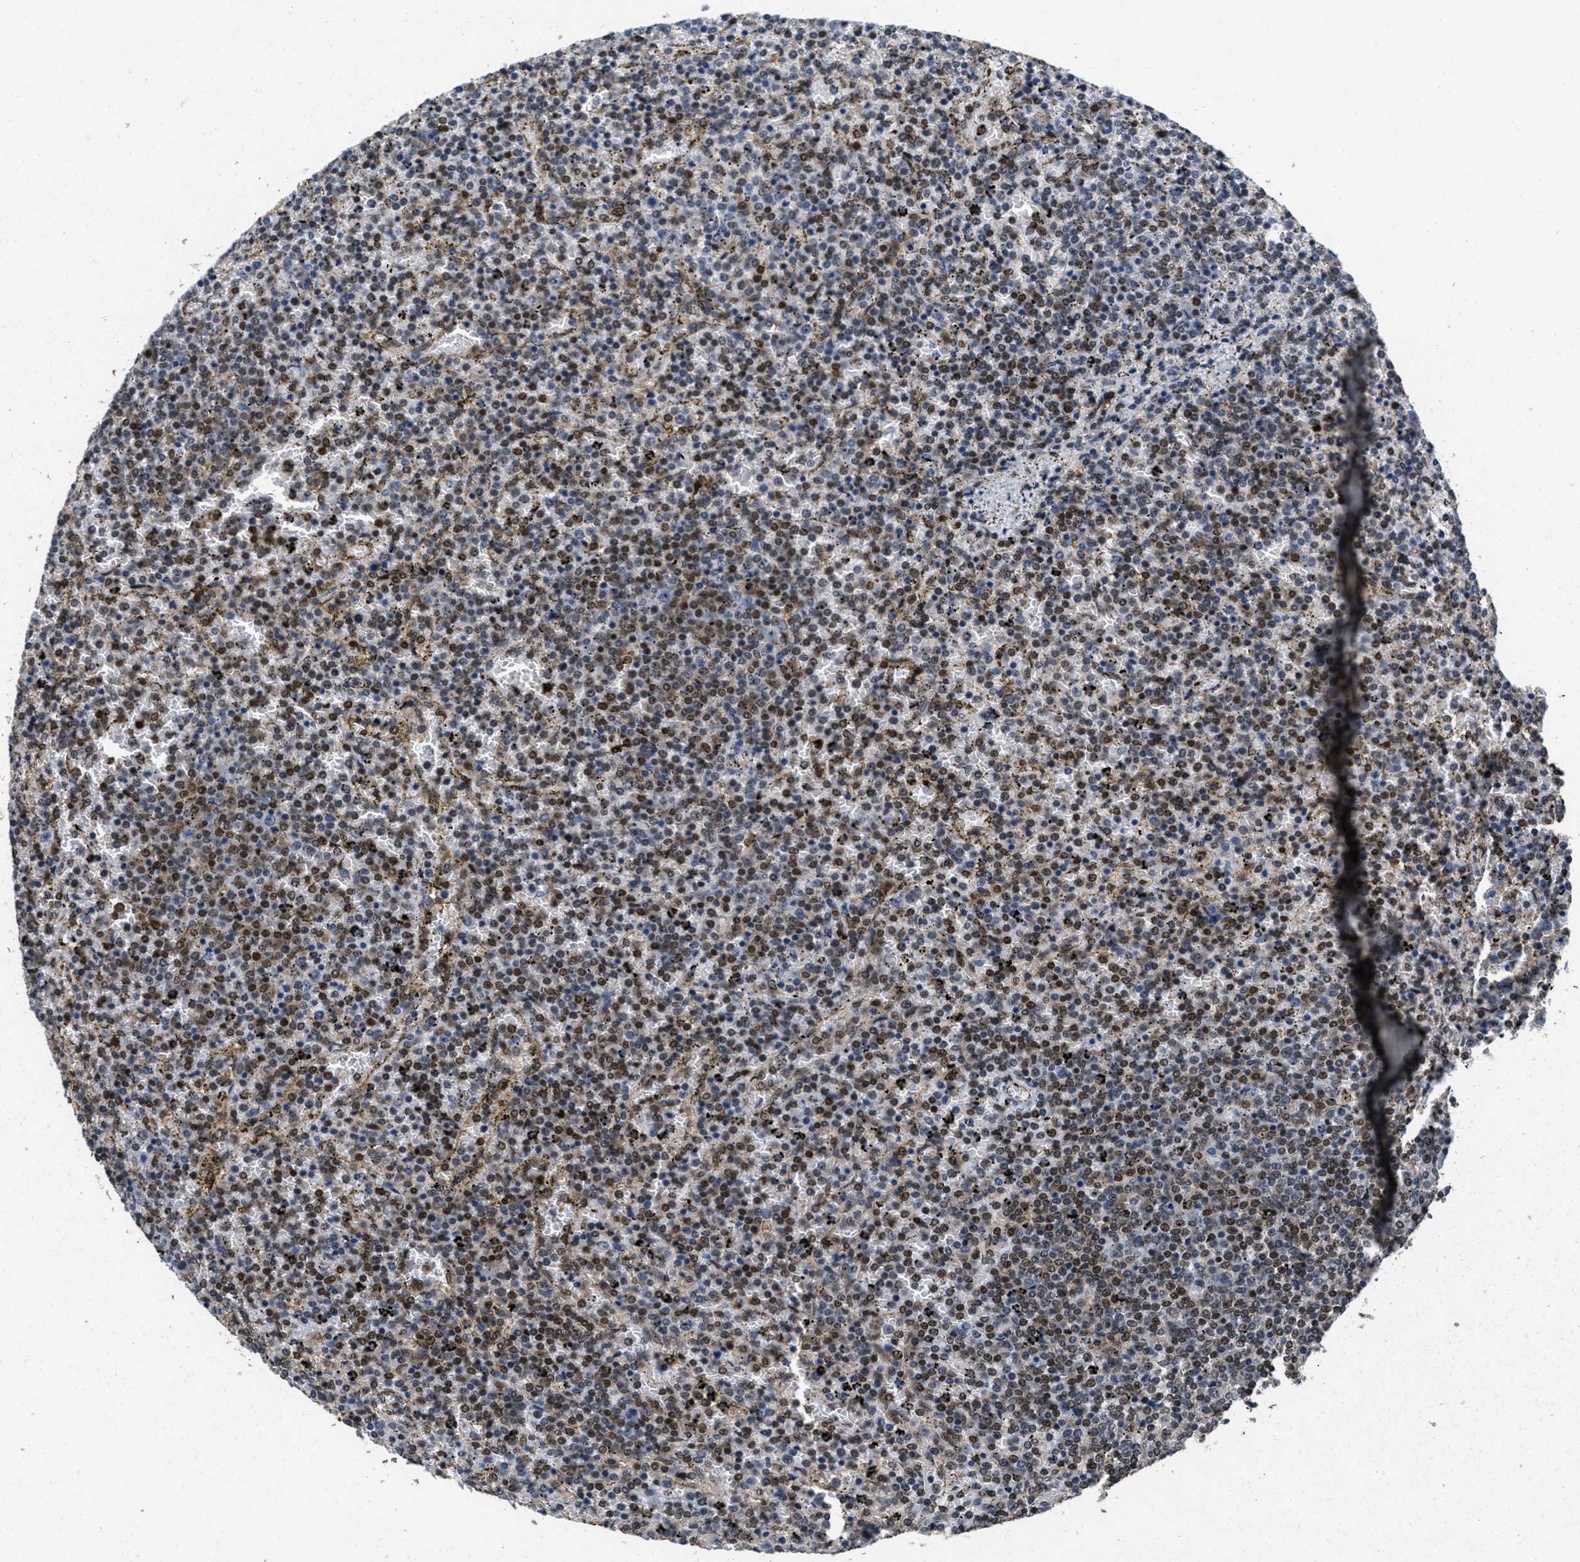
{"staining": {"intensity": "strong", "quantity": ">75%", "location": "nuclear"}, "tissue": "lymphoma", "cell_type": "Tumor cells", "image_type": "cancer", "snomed": [{"axis": "morphology", "description": "Malignant lymphoma, non-Hodgkin's type, Low grade"}, {"axis": "topography", "description": "Spleen"}], "caption": "The micrograph displays staining of lymphoma, revealing strong nuclear protein expression (brown color) within tumor cells. (Stains: DAB in brown, nuclei in blue, Microscopy: brightfield microscopy at high magnification).", "gene": "CUL4B", "patient": {"sex": "female", "age": 77}}